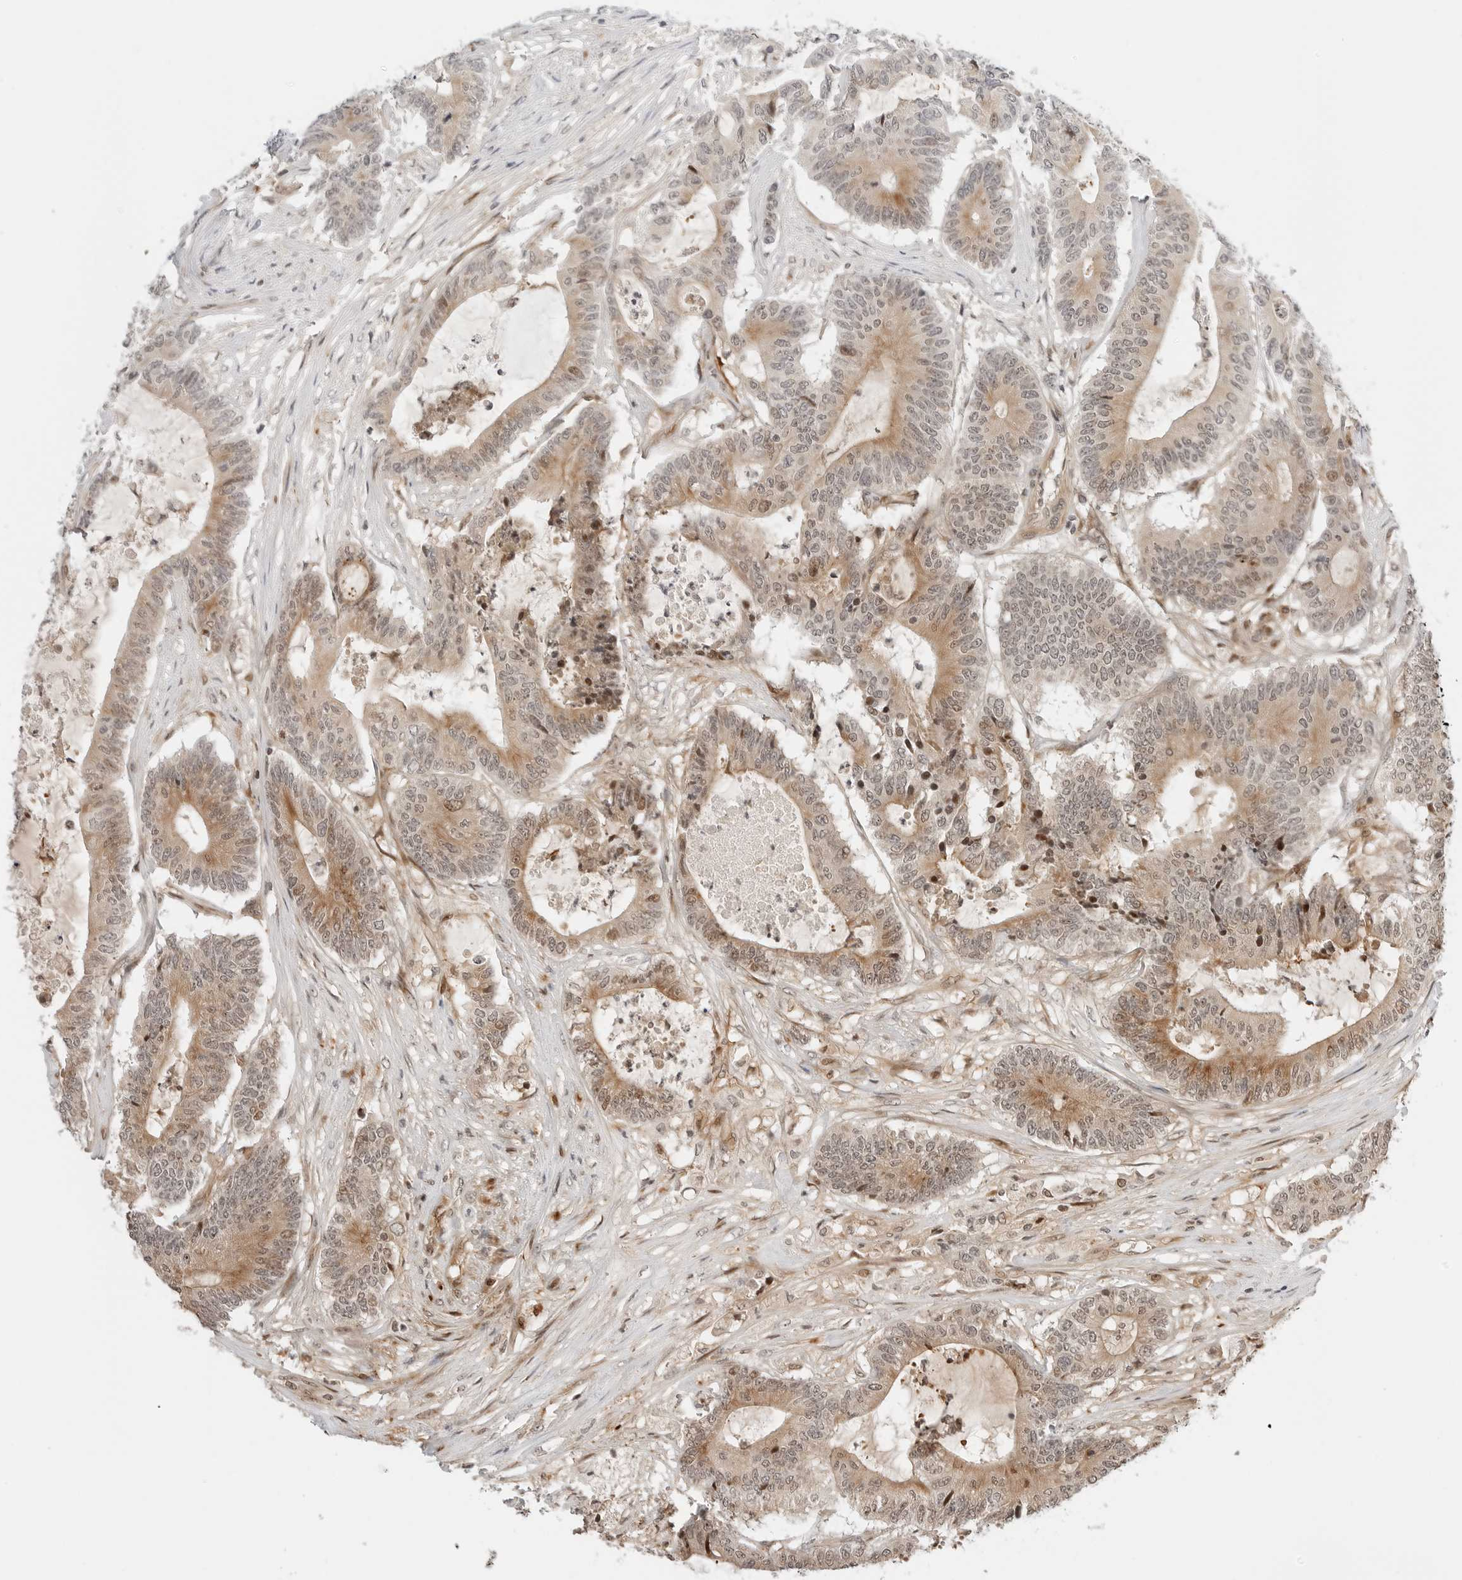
{"staining": {"intensity": "moderate", "quantity": ">75%", "location": "cytoplasmic/membranous,nuclear"}, "tissue": "colorectal cancer", "cell_type": "Tumor cells", "image_type": "cancer", "snomed": [{"axis": "morphology", "description": "Adenocarcinoma, NOS"}, {"axis": "topography", "description": "Colon"}], "caption": "Moderate cytoplasmic/membranous and nuclear staining is identified in about >75% of tumor cells in adenocarcinoma (colorectal).", "gene": "GEM", "patient": {"sex": "female", "age": 84}}